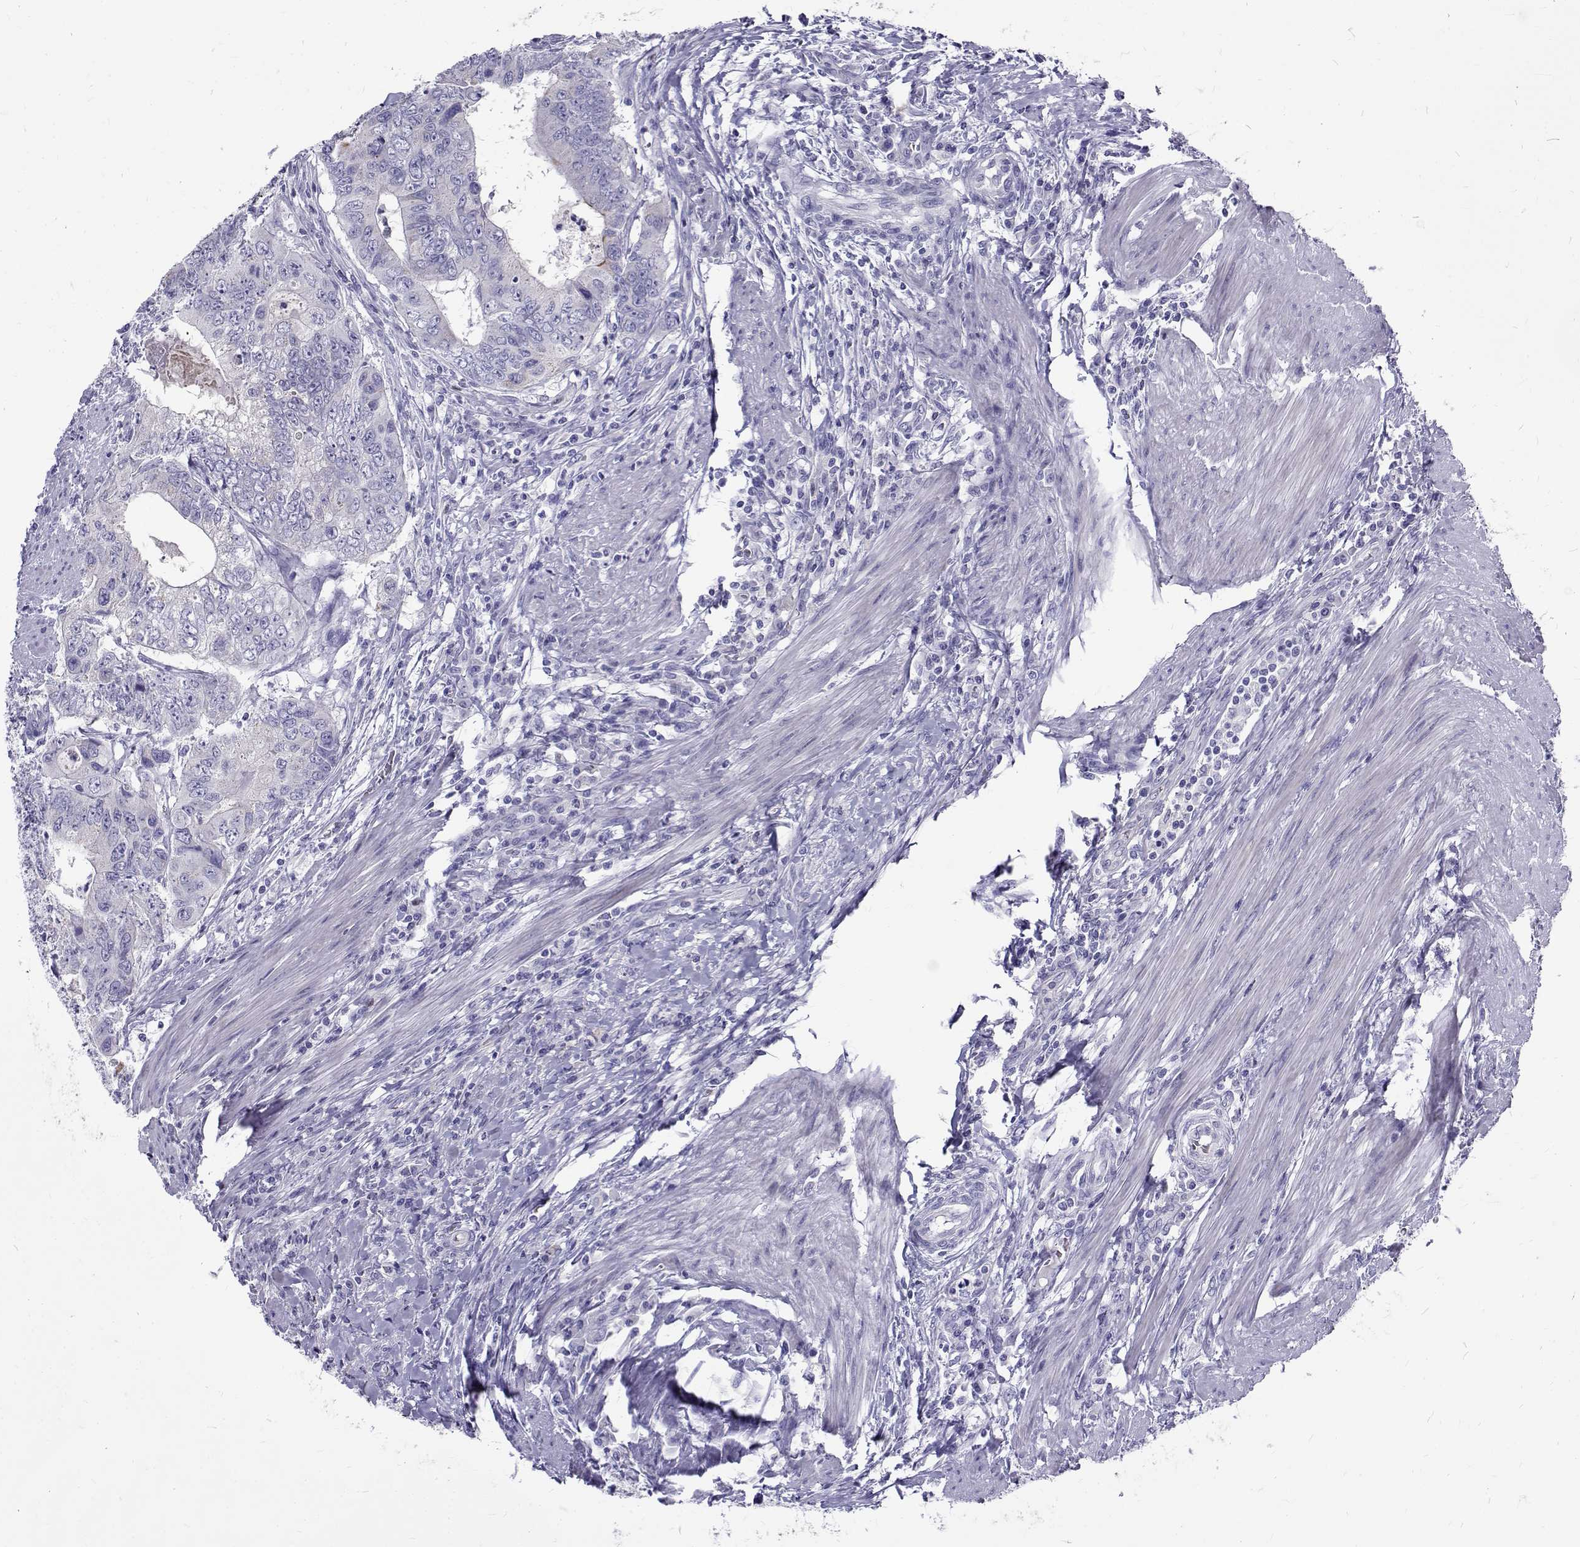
{"staining": {"intensity": "negative", "quantity": "none", "location": "none"}, "tissue": "colorectal cancer", "cell_type": "Tumor cells", "image_type": "cancer", "snomed": [{"axis": "morphology", "description": "Adenocarcinoma, NOS"}, {"axis": "topography", "description": "Colon"}], "caption": "Immunohistochemistry (IHC) of human colorectal cancer (adenocarcinoma) shows no positivity in tumor cells.", "gene": "IGSF1", "patient": {"sex": "male", "age": 53}}